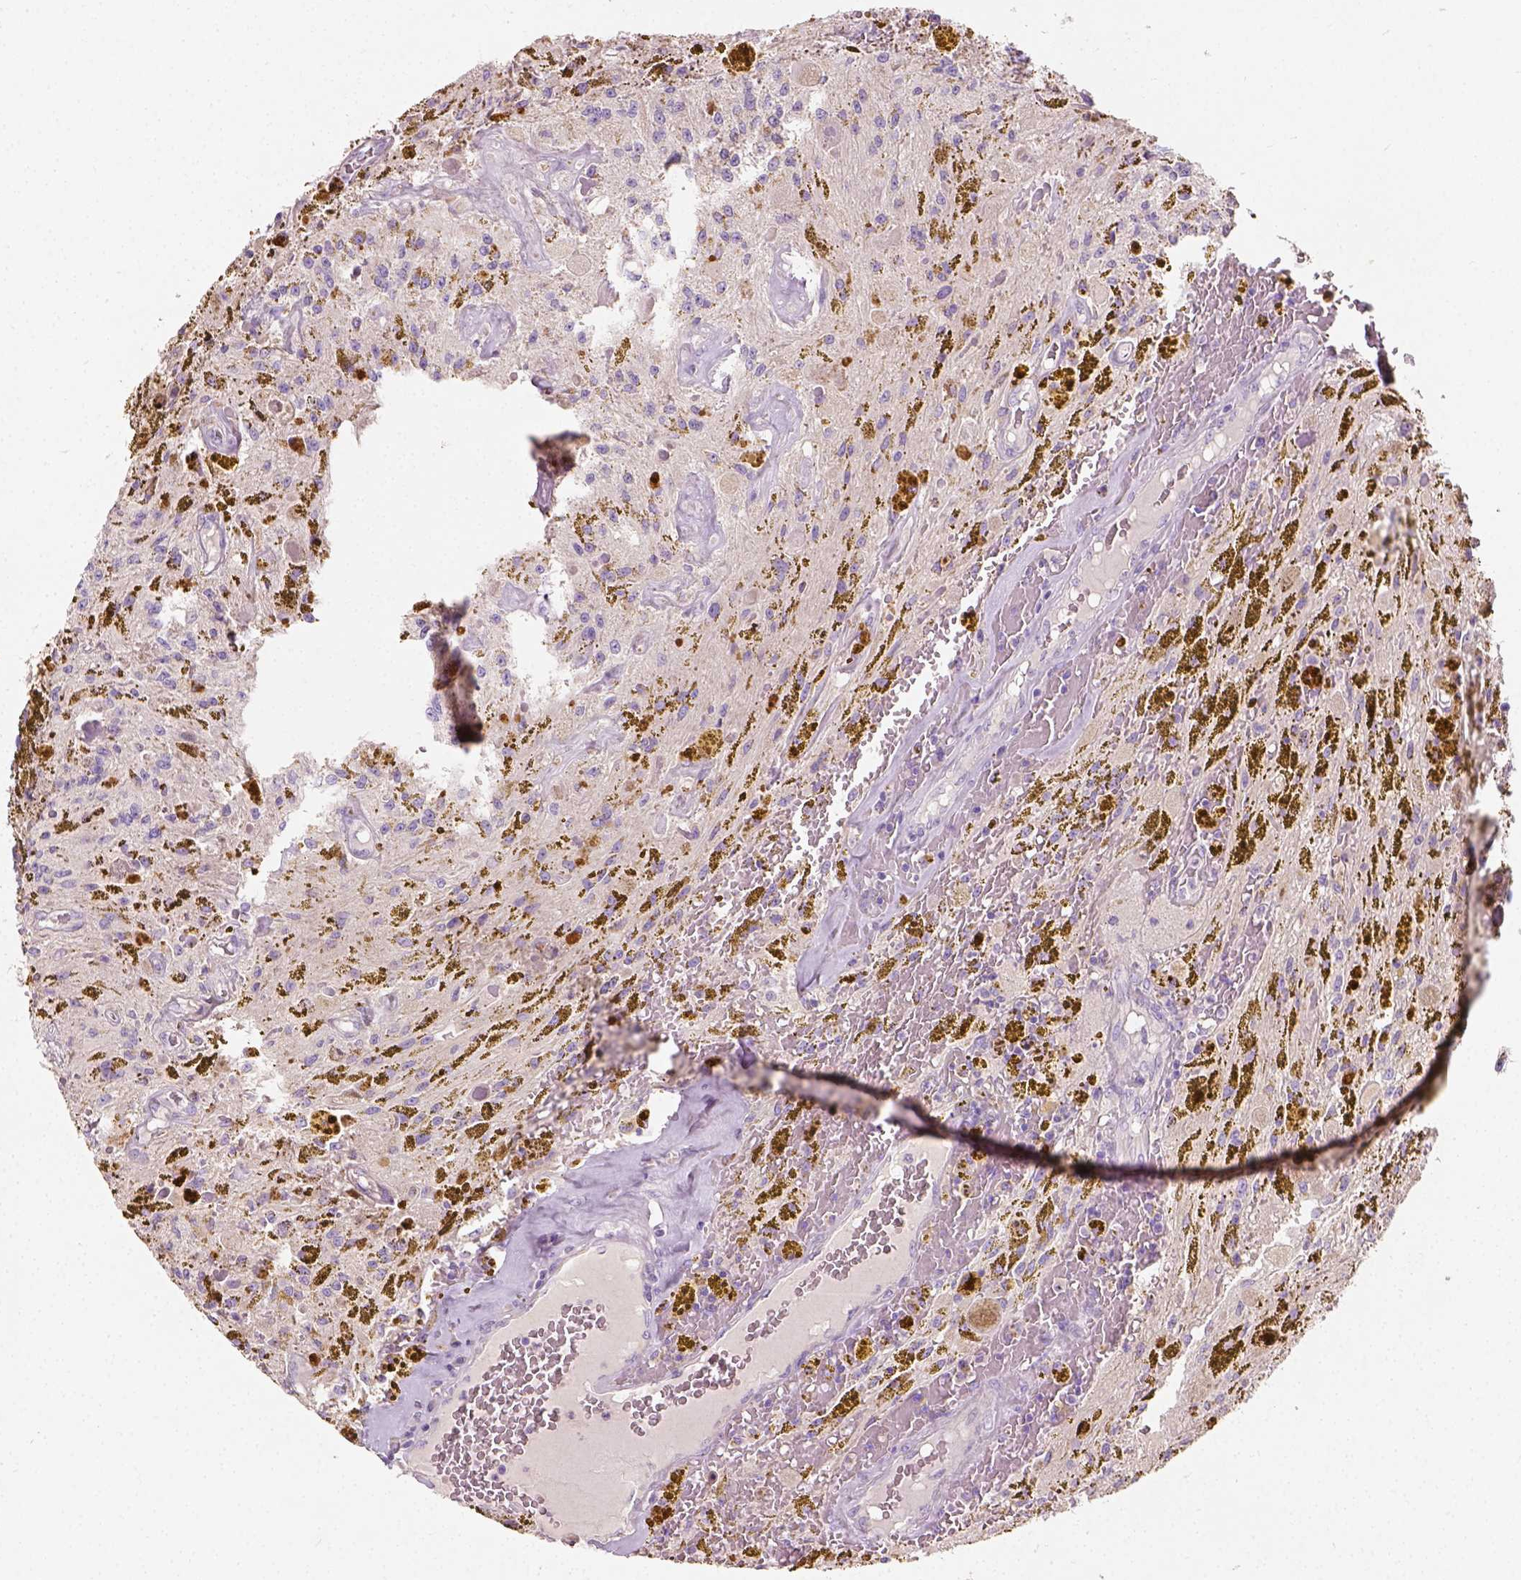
{"staining": {"intensity": "negative", "quantity": "none", "location": "none"}, "tissue": "glioma", "cell_type": "Tumor cells", "image_type": "cancer", "snomed": [{"axis": "morphology", "description": "Glioma, malignant, Low grade"}, {"axis": "topography", "description": "Cerebellum"}], "caption": "Histopathology image shows no protein expression in tumor cells of glioma tissue. Brightfield microscopy of immunohistochemistry (IHC) stained with DAB (brown) and hematoxylin (blue), captured at high magnification.", "gene": "DHCR24", "patient": {"sex": "female", "age": 14}}